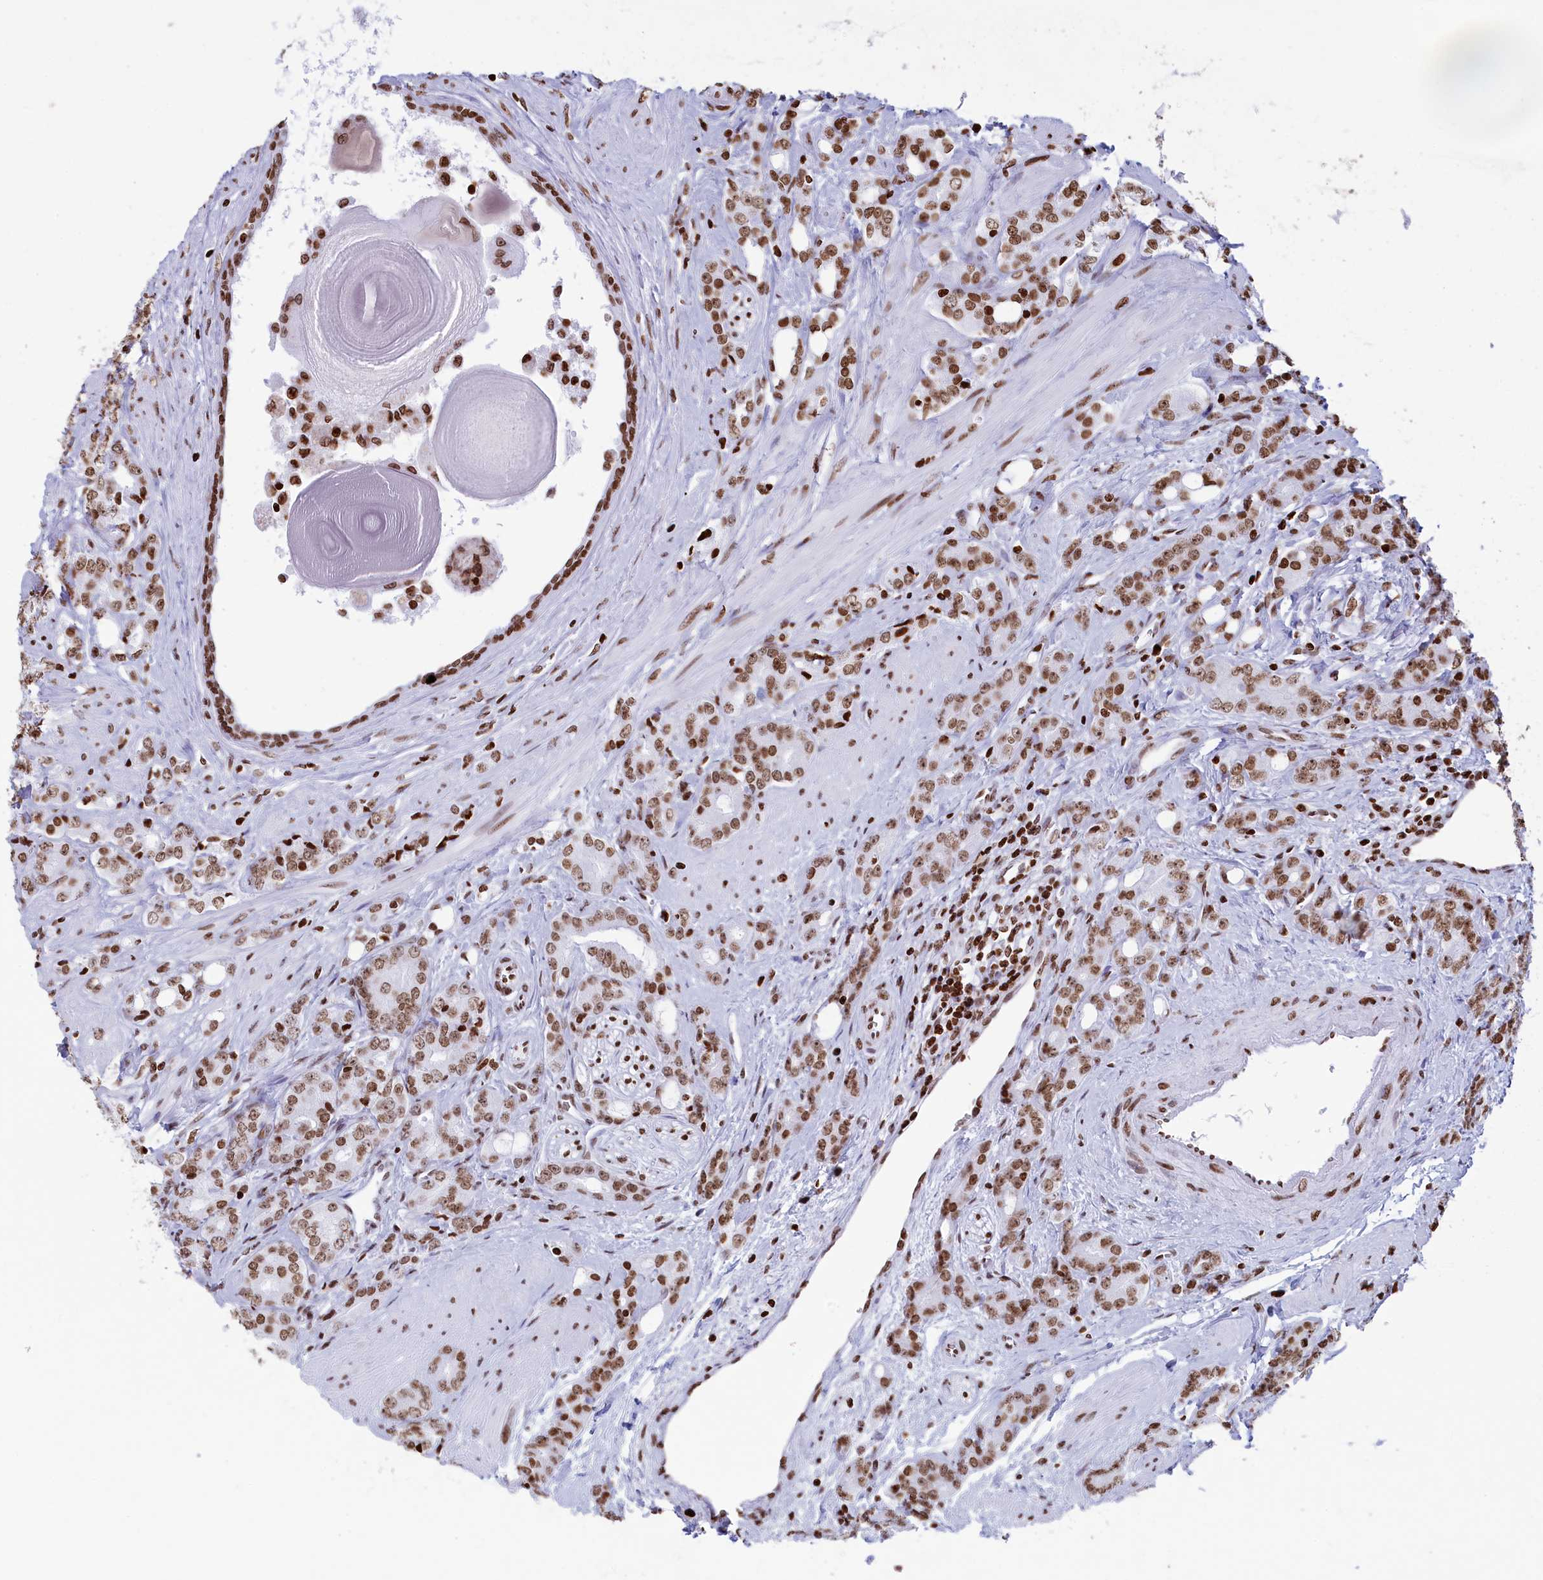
{"staining": {"intensity": "moderate", "quantity": ">75%", "location": "nuclear"}, "tissue": "prostate cancer", "cell_type": "Tumor cells", "image_type": "cancer", "snomed": [{"axis": "morphology", "description": "Adenocarcinoma, High grade"}, {"axis": "topography", "description": "Prostate"}], "caption": "A brown stain highlights moderate nuclear staining of a protein in adenocarcinoma (high-grade) (prostate) tumor cells.", "gene": "APOBEC3A", "patient": {"sex": "male", "age": 62}}